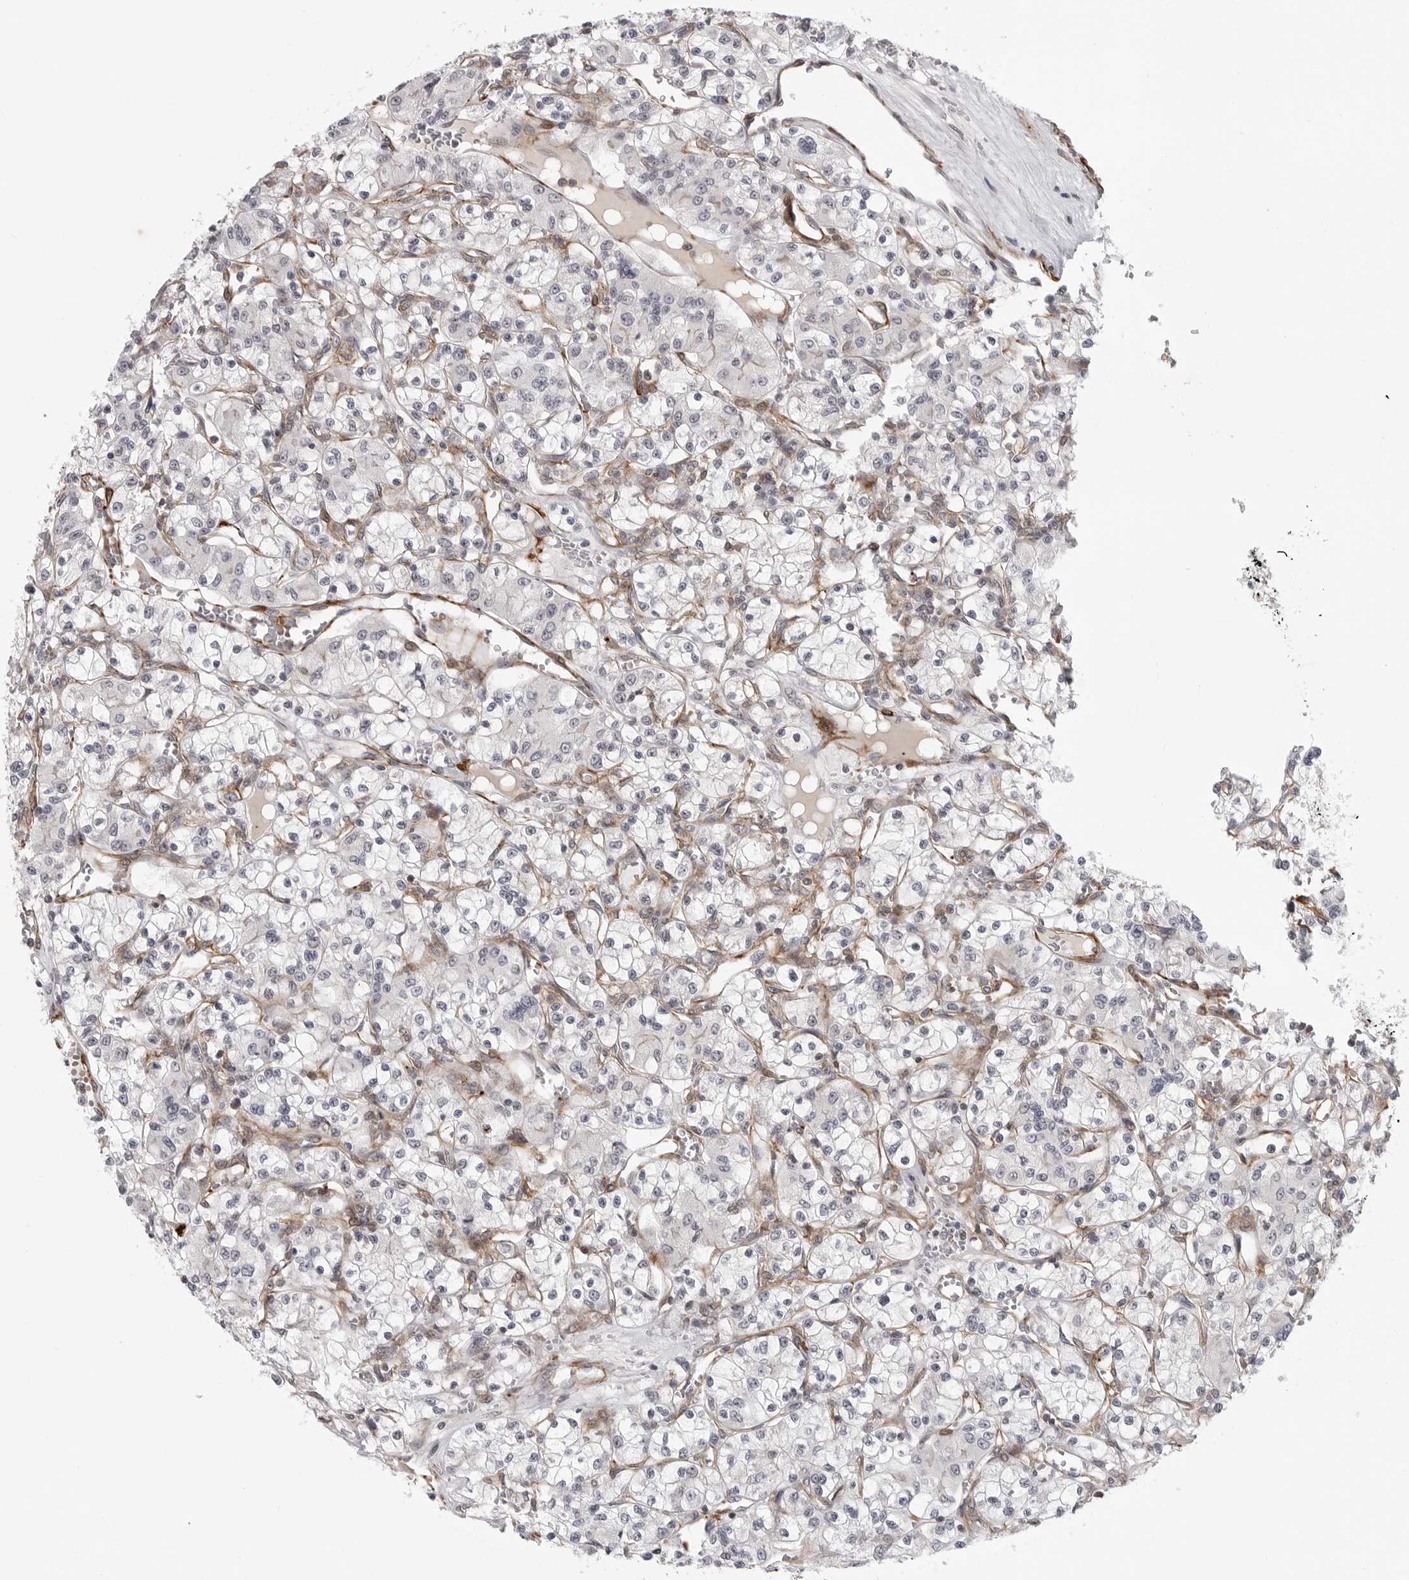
{"staining": {"intensity": "negative", "quantity": "none", "location": "none"}, "tissue": "renal cancer", "cell_type": "Tumor cells", "image_type": "cancer", "snomed": [{"axis": "morphology", "description": "Adenocarcinoma, NOS"}, {"axis": "topography", "description": "Kidney"}], "caption": "DAB (3,3'-diaminobenzidine) immunohistochemical staining of renal adenocarcinoma reveals no significant positivity in tumor cells.", "gene": "TUT4", "patient": {"sex": "female", "age": 59}}